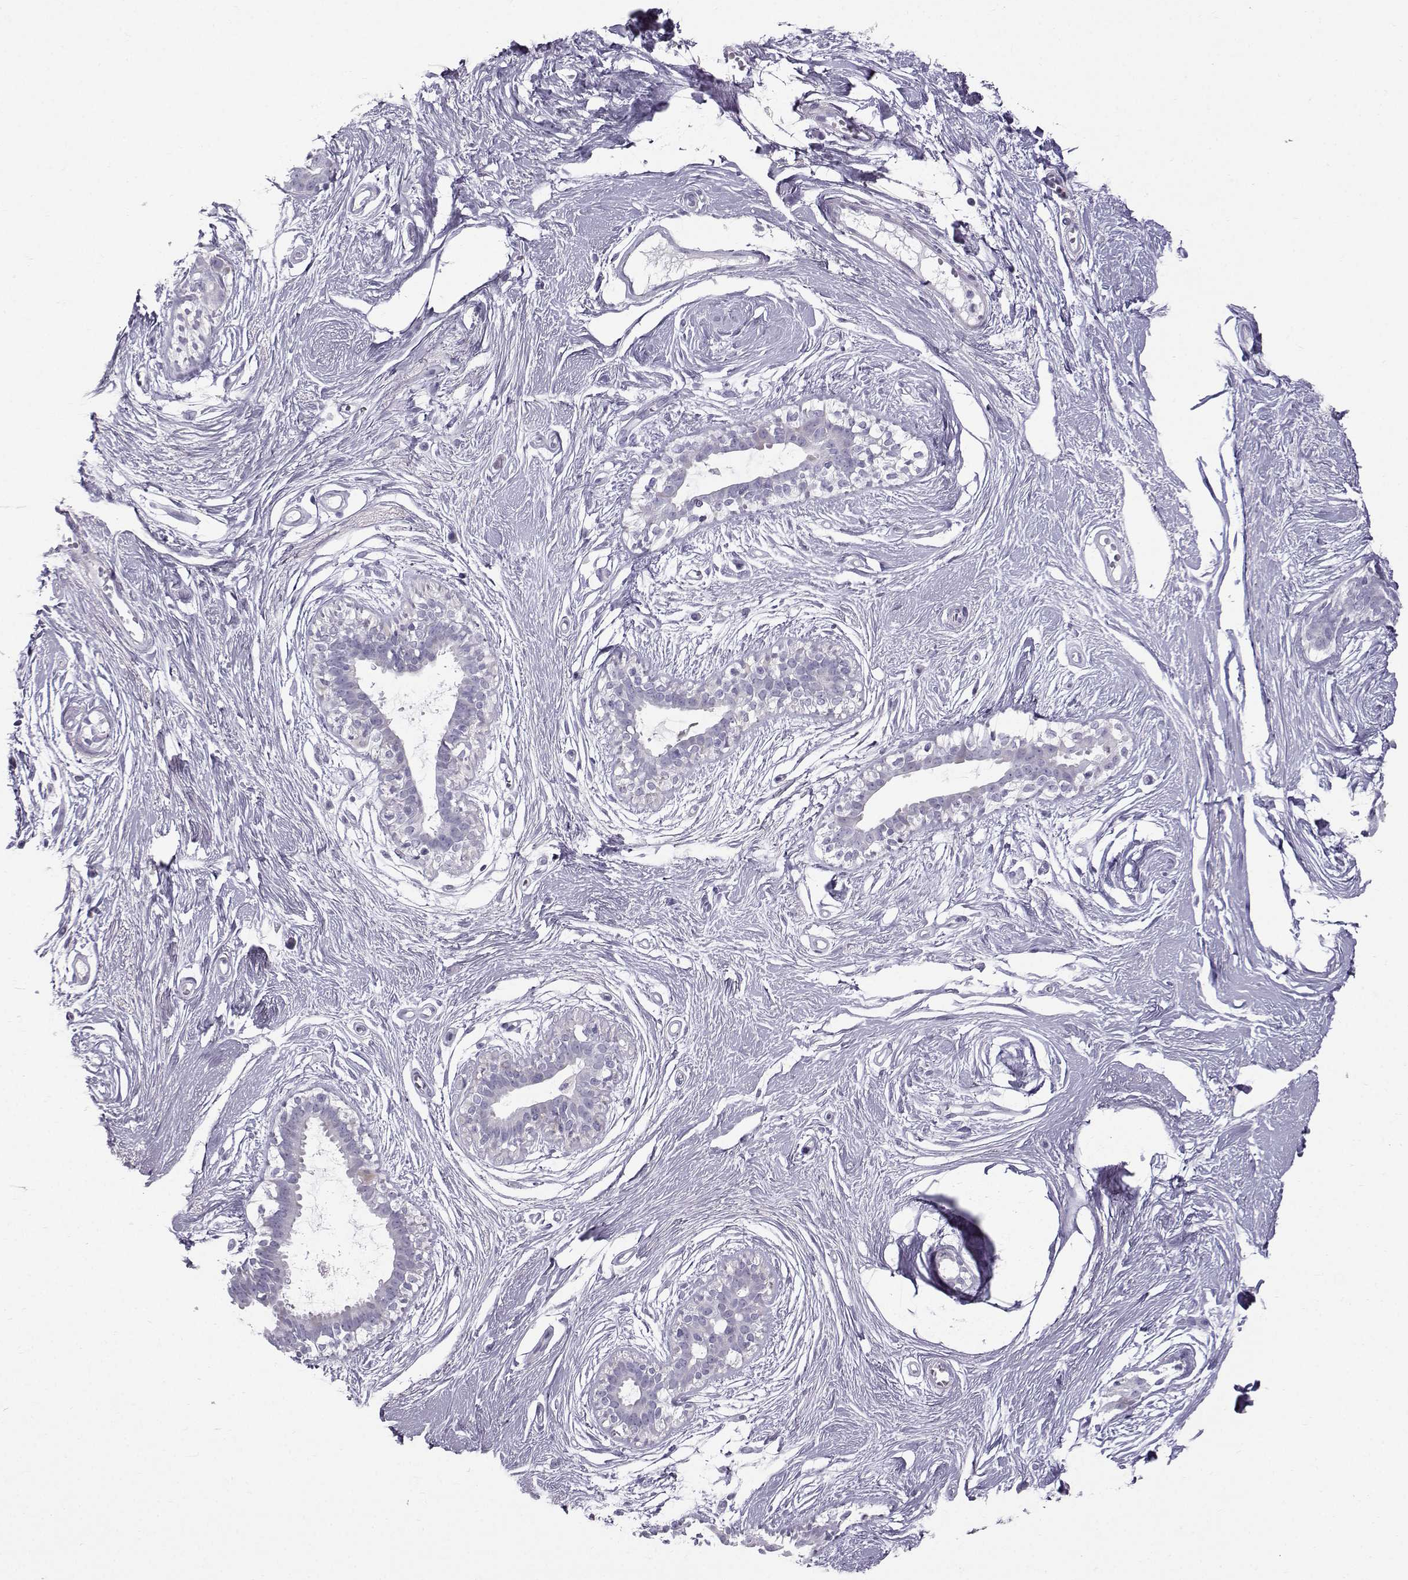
{"staining": {"intensity": "negative", "quantity": "none", "location": "none"}, "tissue": "breast", "cell_type": "Adipocytes", "image_type": "normal", "snomed": [{"axis": "morphology", "description": "Normal tissue, NOS"}, {"axis": "topography", "description": "Breast"}], "caption": "The IHC photomicrograph has no significant expression in adipocytes of breast.", "gene": "DMRT3", "patient": {"sex": "female", "age": 49}}